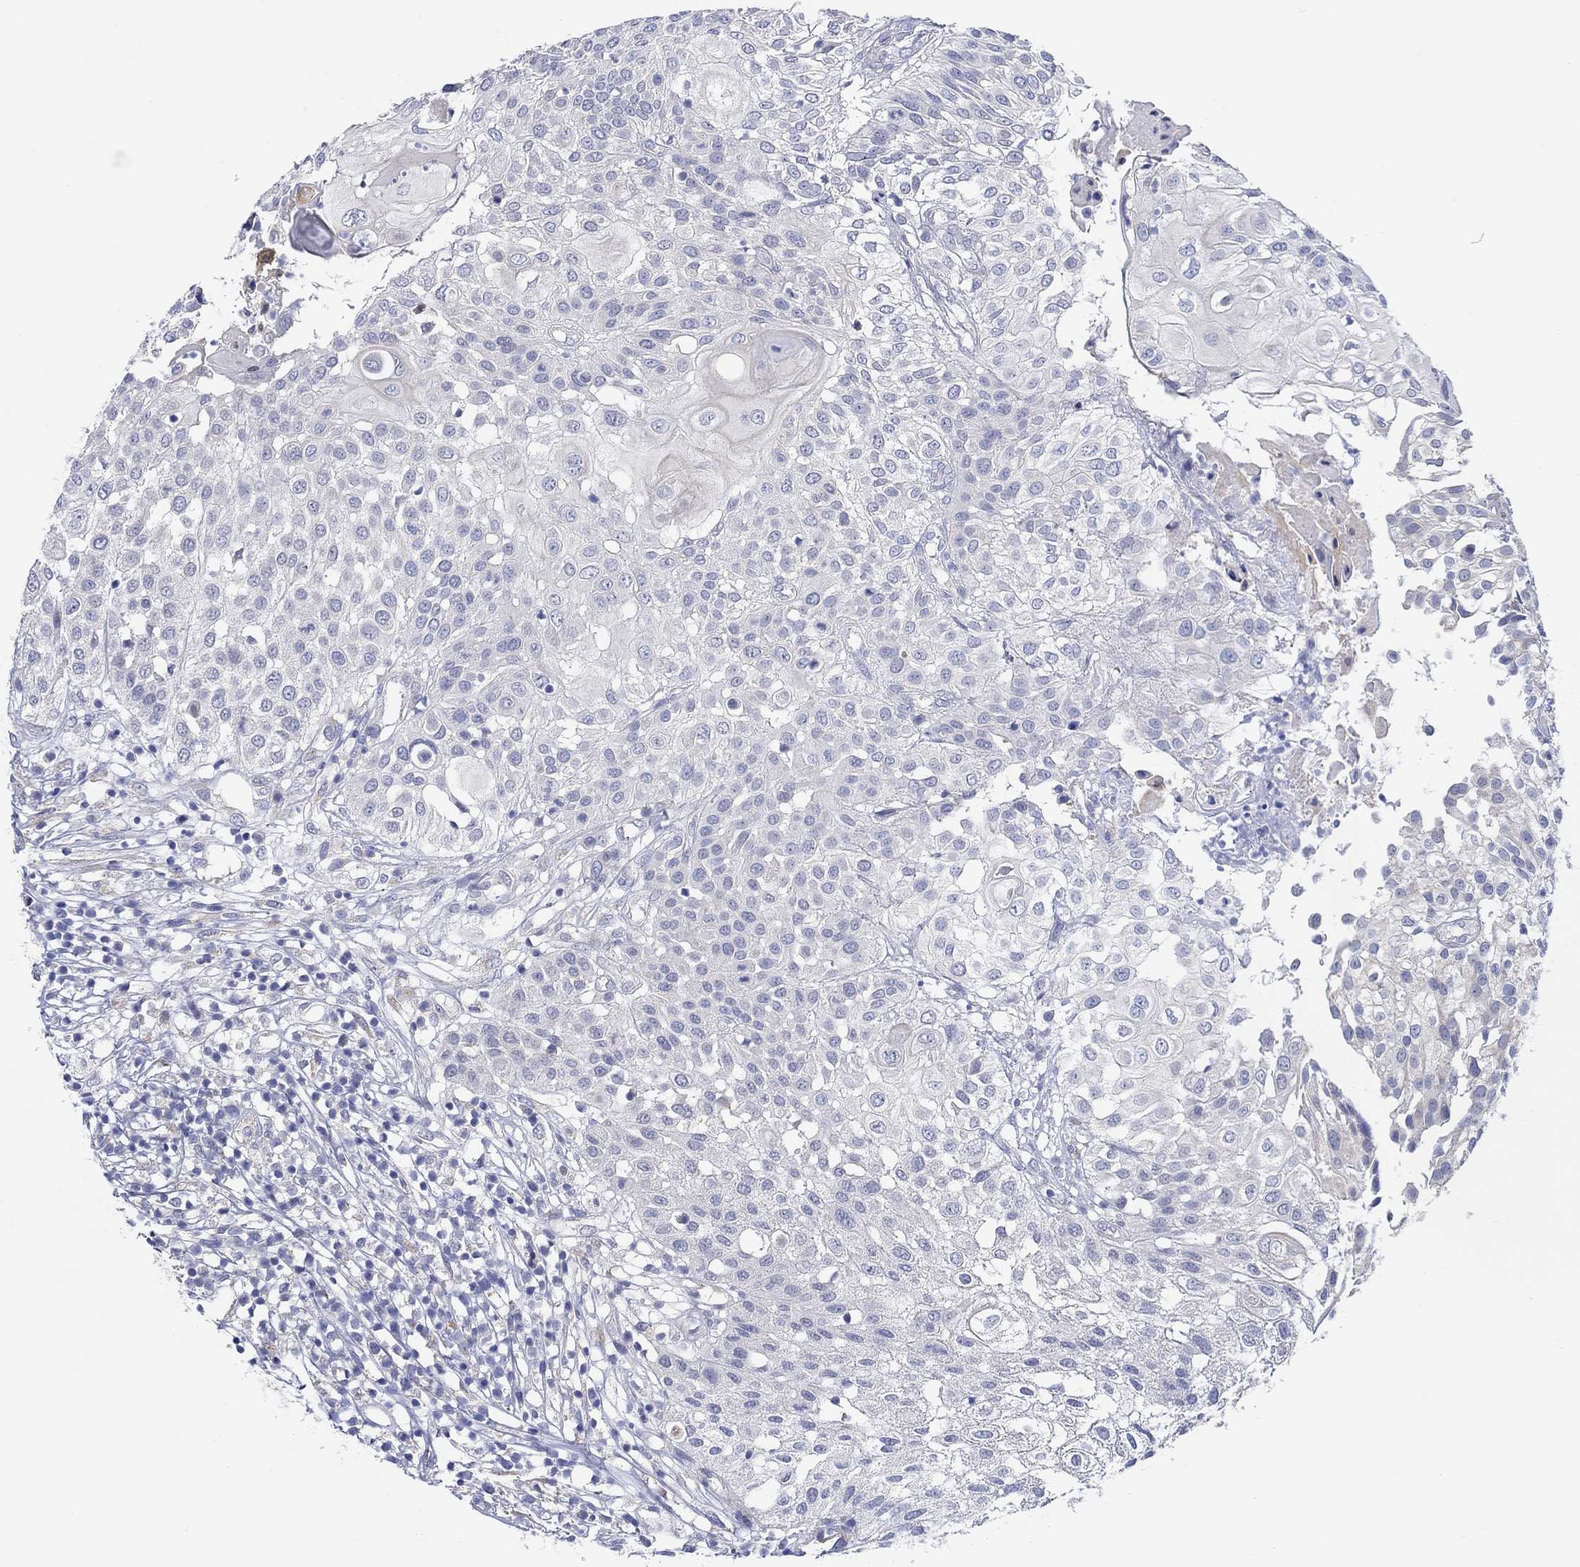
{"staining": {"intensity": "negative", "quantity": "none", "location": "none"}, "tissue": "urothelial cancer", "cell_type": "Tumor cells", "image_type": "cancer", "snomed": [{"axis": "morphology", "description": "Urothelial carcinoma, High grade"}, {"axis": "topography", "description": "Urinary bladder"}], "caption": "IHC histopathology image of neoplastic tissue: human high-grade urothelial carcinoma stained with DAB shows no significant protein expression in tumor cells.", "gene": "KRT222", "patient": {"sex": "female", "age": 79}}